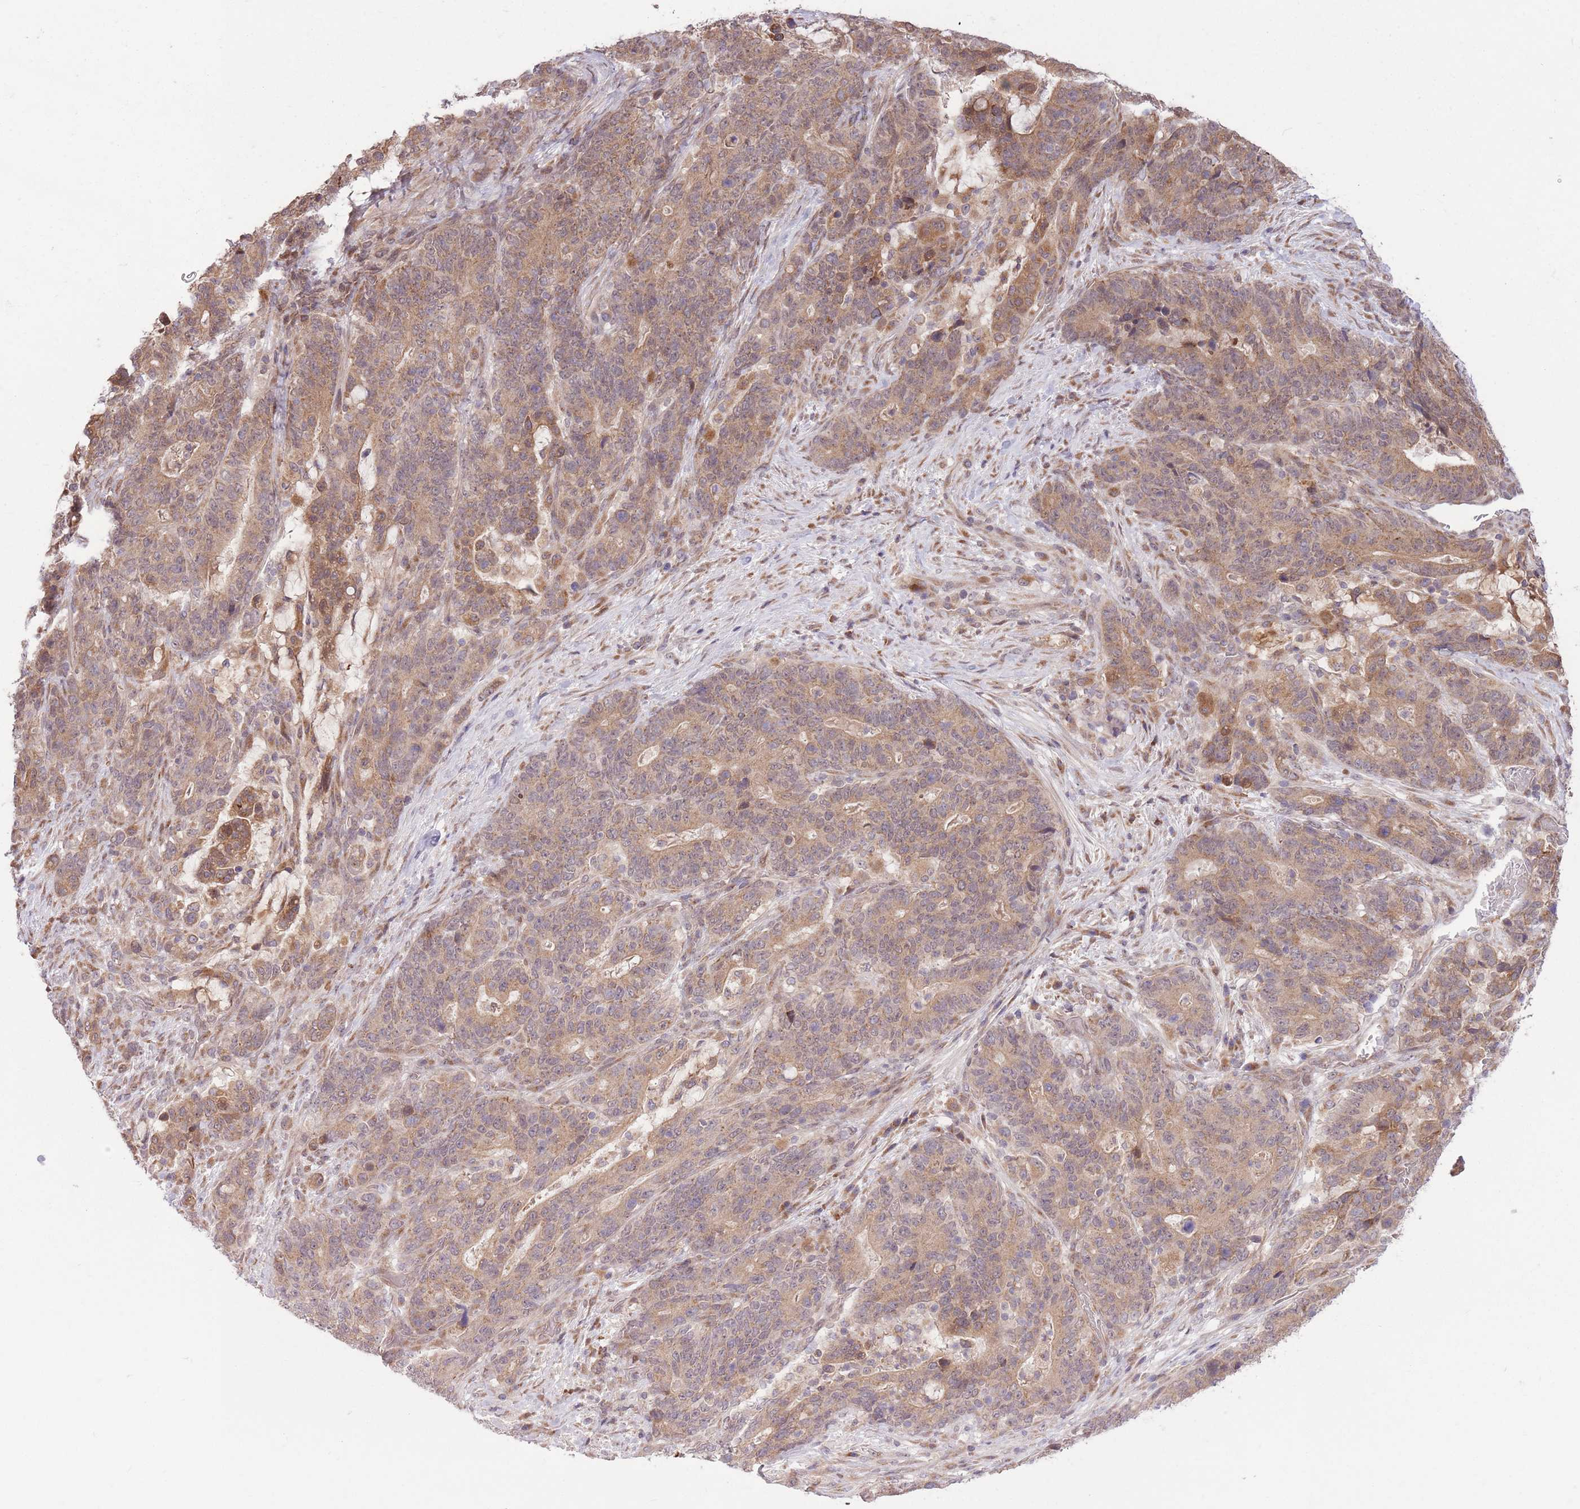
{"staining": {"intensity": "moderate", "quantity": "25%-75%", "location": "cytoplasmic/membranous"}, "tissue": "stomach cancer", "cell_type": "Tumor cells", "image_type": "cancer", "snomed": [{"axis": "morphology", "description": "Normal tissue, NOS"}, {"axis": "morphology", "description": "Adenocarcinoma, NOS"}, {"axis": "topography", "description": "Stomach"}], "caption": "About 25%-75% of tumor cells in human stomach cancer (adenocarcinoma) reveal moderate cytoplasmic/membranous protein staining as visualized by brown immunohistochemical staining.", "gene": "ZNF391", "patient": {"sex": "female", "age": 64}}